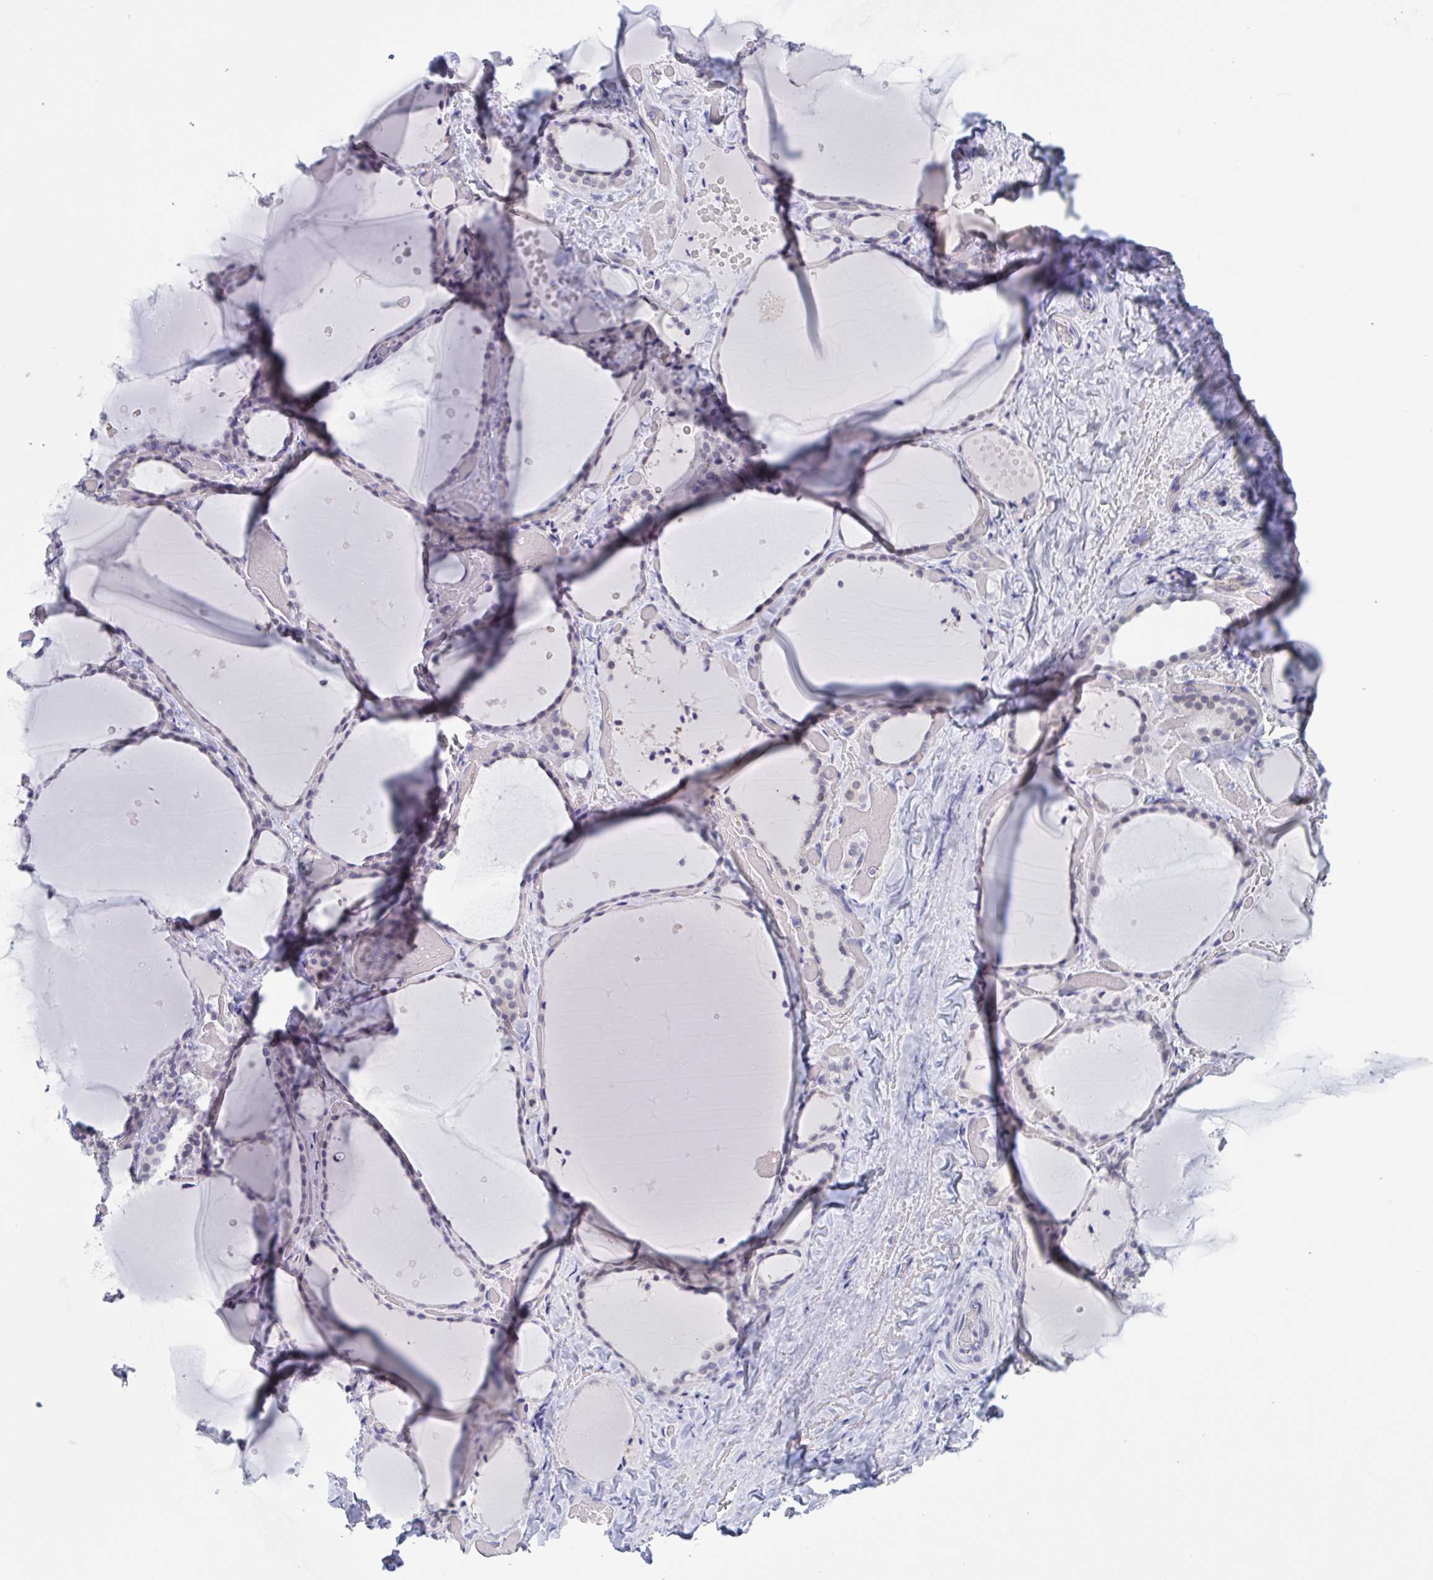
{"staining": {"intensity": "negative", "quantity": "none", "location": "none"}, "tissue": "thyroid gland", "cell_type": "Glandular cells", "image_type": "normal", "snomed": [{"axis": "morphology", "description": "Normal tissue, NOS"}, {"axis": "topography", "description": "Thyroid gland"}], "caption": "DAB immunohistochemical staining of normal human thyroid gland exhibits no significant positivity in glandular cells.", "gene": "SERPINB13", "patient": {"sex": "female", "age": 36}}